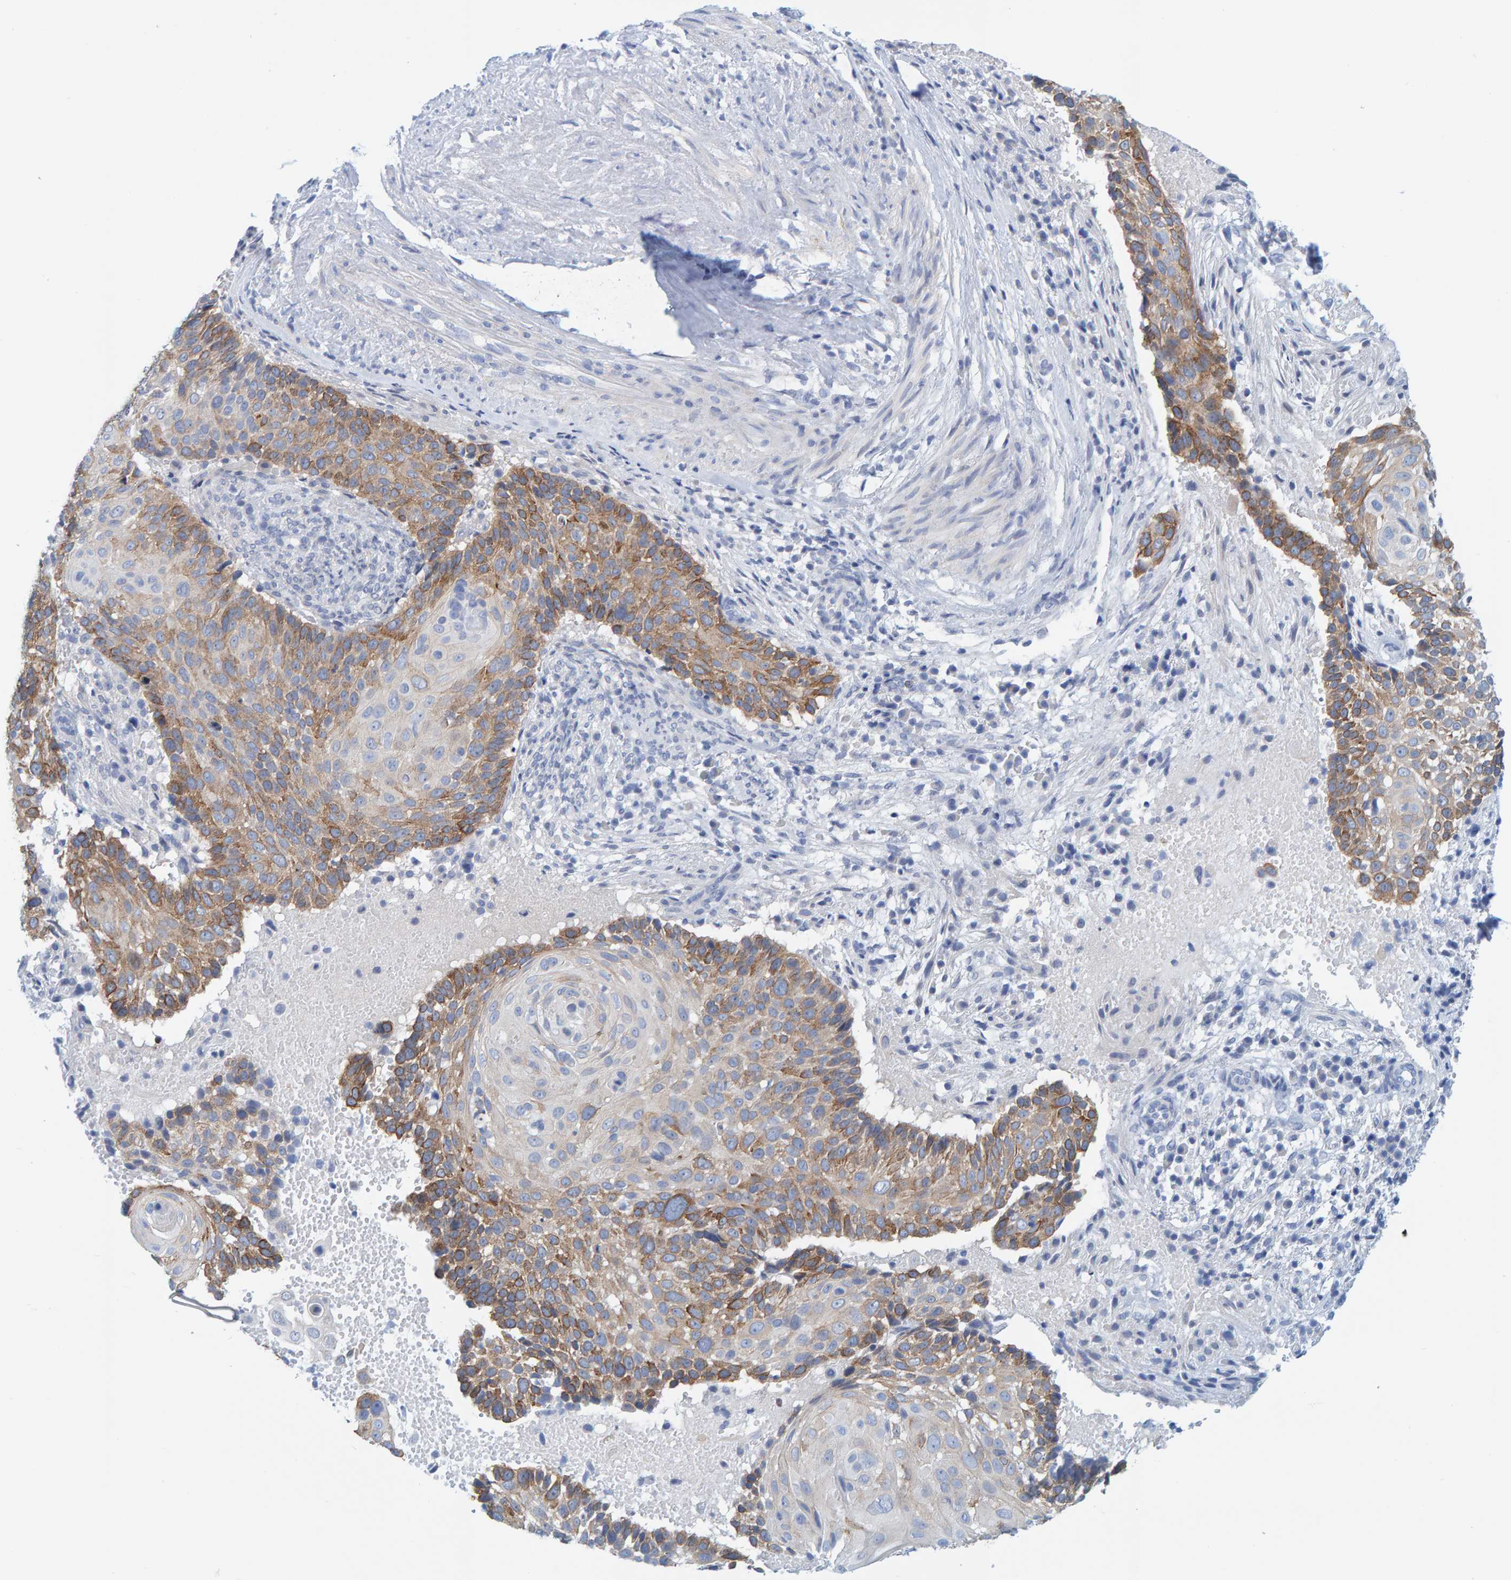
{"staining": {"intensity": "moderate", "quantity": "25%-75%", "location": "cytoplasmic/membranous"}, "tissue": "cervical cancer", "cell_type": "Tumor cells", "image_type": "cancer", "snomed": [{"axis": "morphology", "description": "Squamous cell carcinoma, NOS"}, {"axis": "topography", "description": "Cervix"}], "caption": "Immunohistochemical staining of cervical cancer exhibits medium levels of moderate cytoplasmic/membranous protein expression in about 25%-75% of tumor cells.", "gene": "KLHL11", "patient": {"sex": "female", "age": 74}}